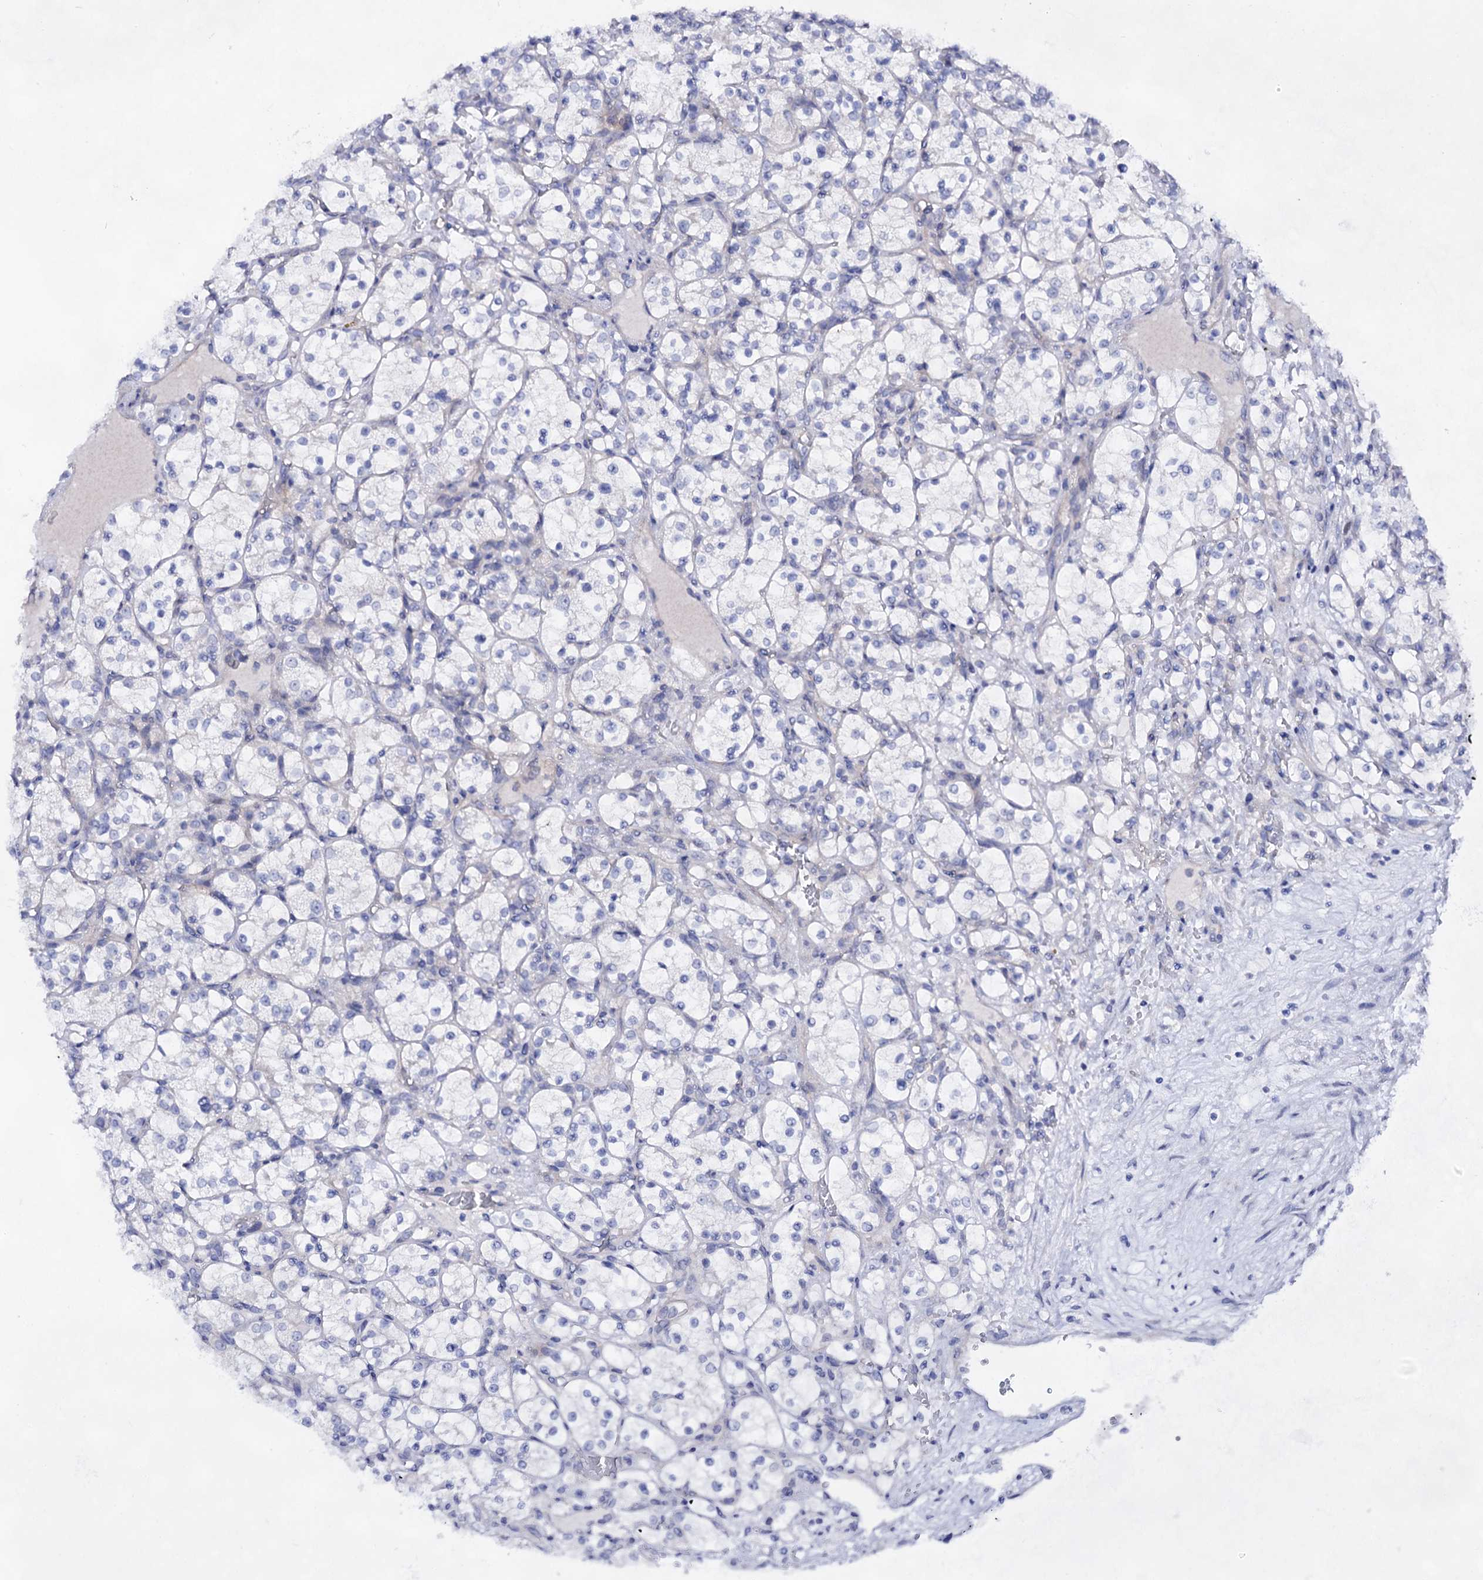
{"staining": {"intensity": "negative", "quantity": "none", "location": "none"}, "tissue": "renal cancer", "cell_type": "Tumor cells", "image_type": "cancer", "snomed": [{"axis": "morphology", "description": "Adenocarcinoma, NOS"}, {"axis": "topography", "description": "Kidney"}], "caption": "Renal cancer stained for a protein using immunohistochemistry shows no positivity tumor cells.", "gene": "PLIN1", "patient": {"sex": "female", "age": 69}}